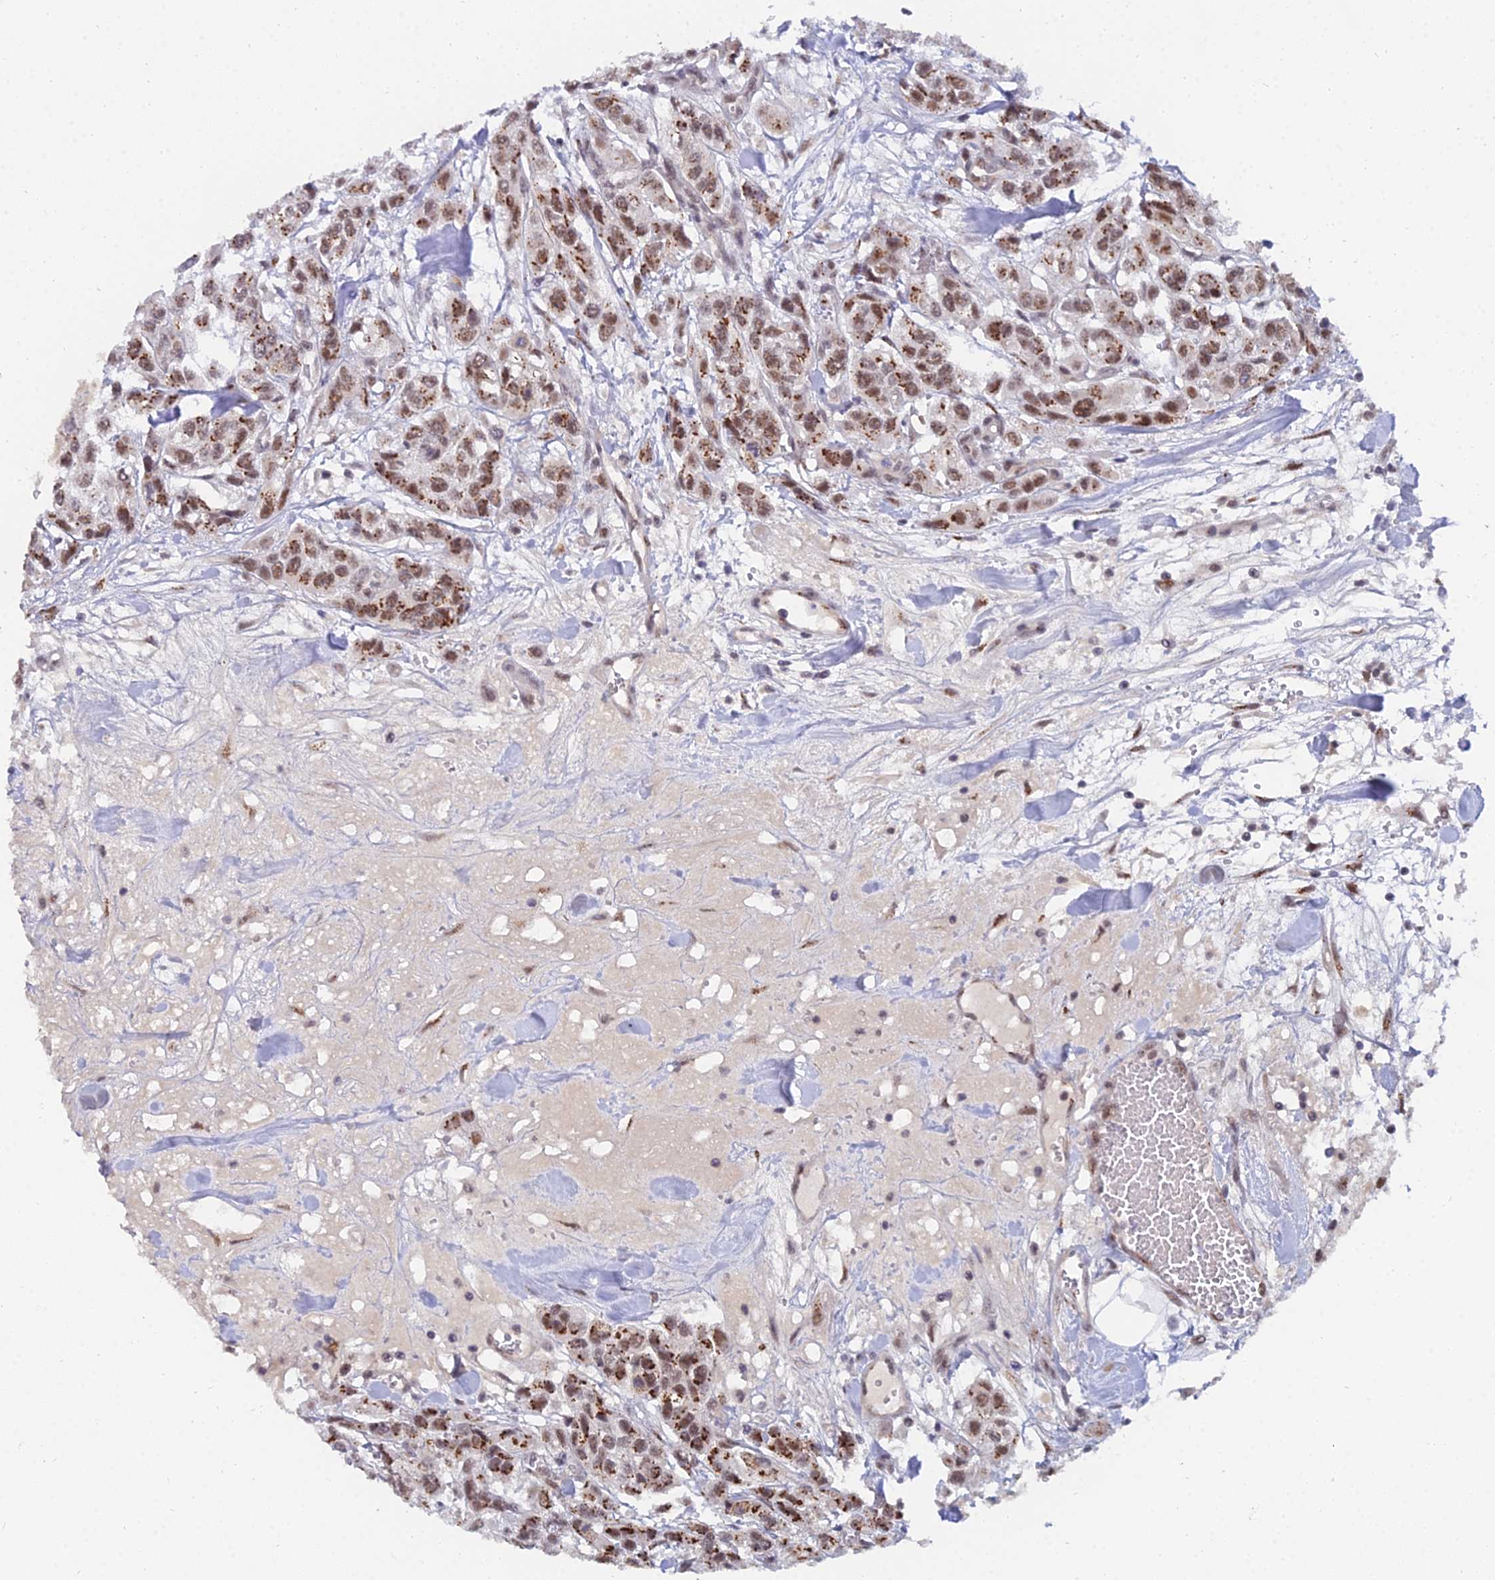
{"staining": {"intensity": "moderate", "quantity": ">75%", "location": "cytoplasmic/membranous,nuclear"}, "tissue": "urothelial cancer", "cell_type": "Tumor cells", "image_type": "cancer", "snomed": [{"axis": "morphology", "description": "Urothelial carcinoma, High grade"}, {"axis": "topography", "description": "Urinary bladder"}], "caption": "Immunohistochemistry (IHC) histopathology image of human urothelial carcinoma (high-grade) stained for a protein (brown), which displays medium levels of moderate cytoplasmic/membranous and nuclear staining in approximately >75% of tumor cells.", "gene": "THOC3", "patient": {"sex": "male", "age": 67}}